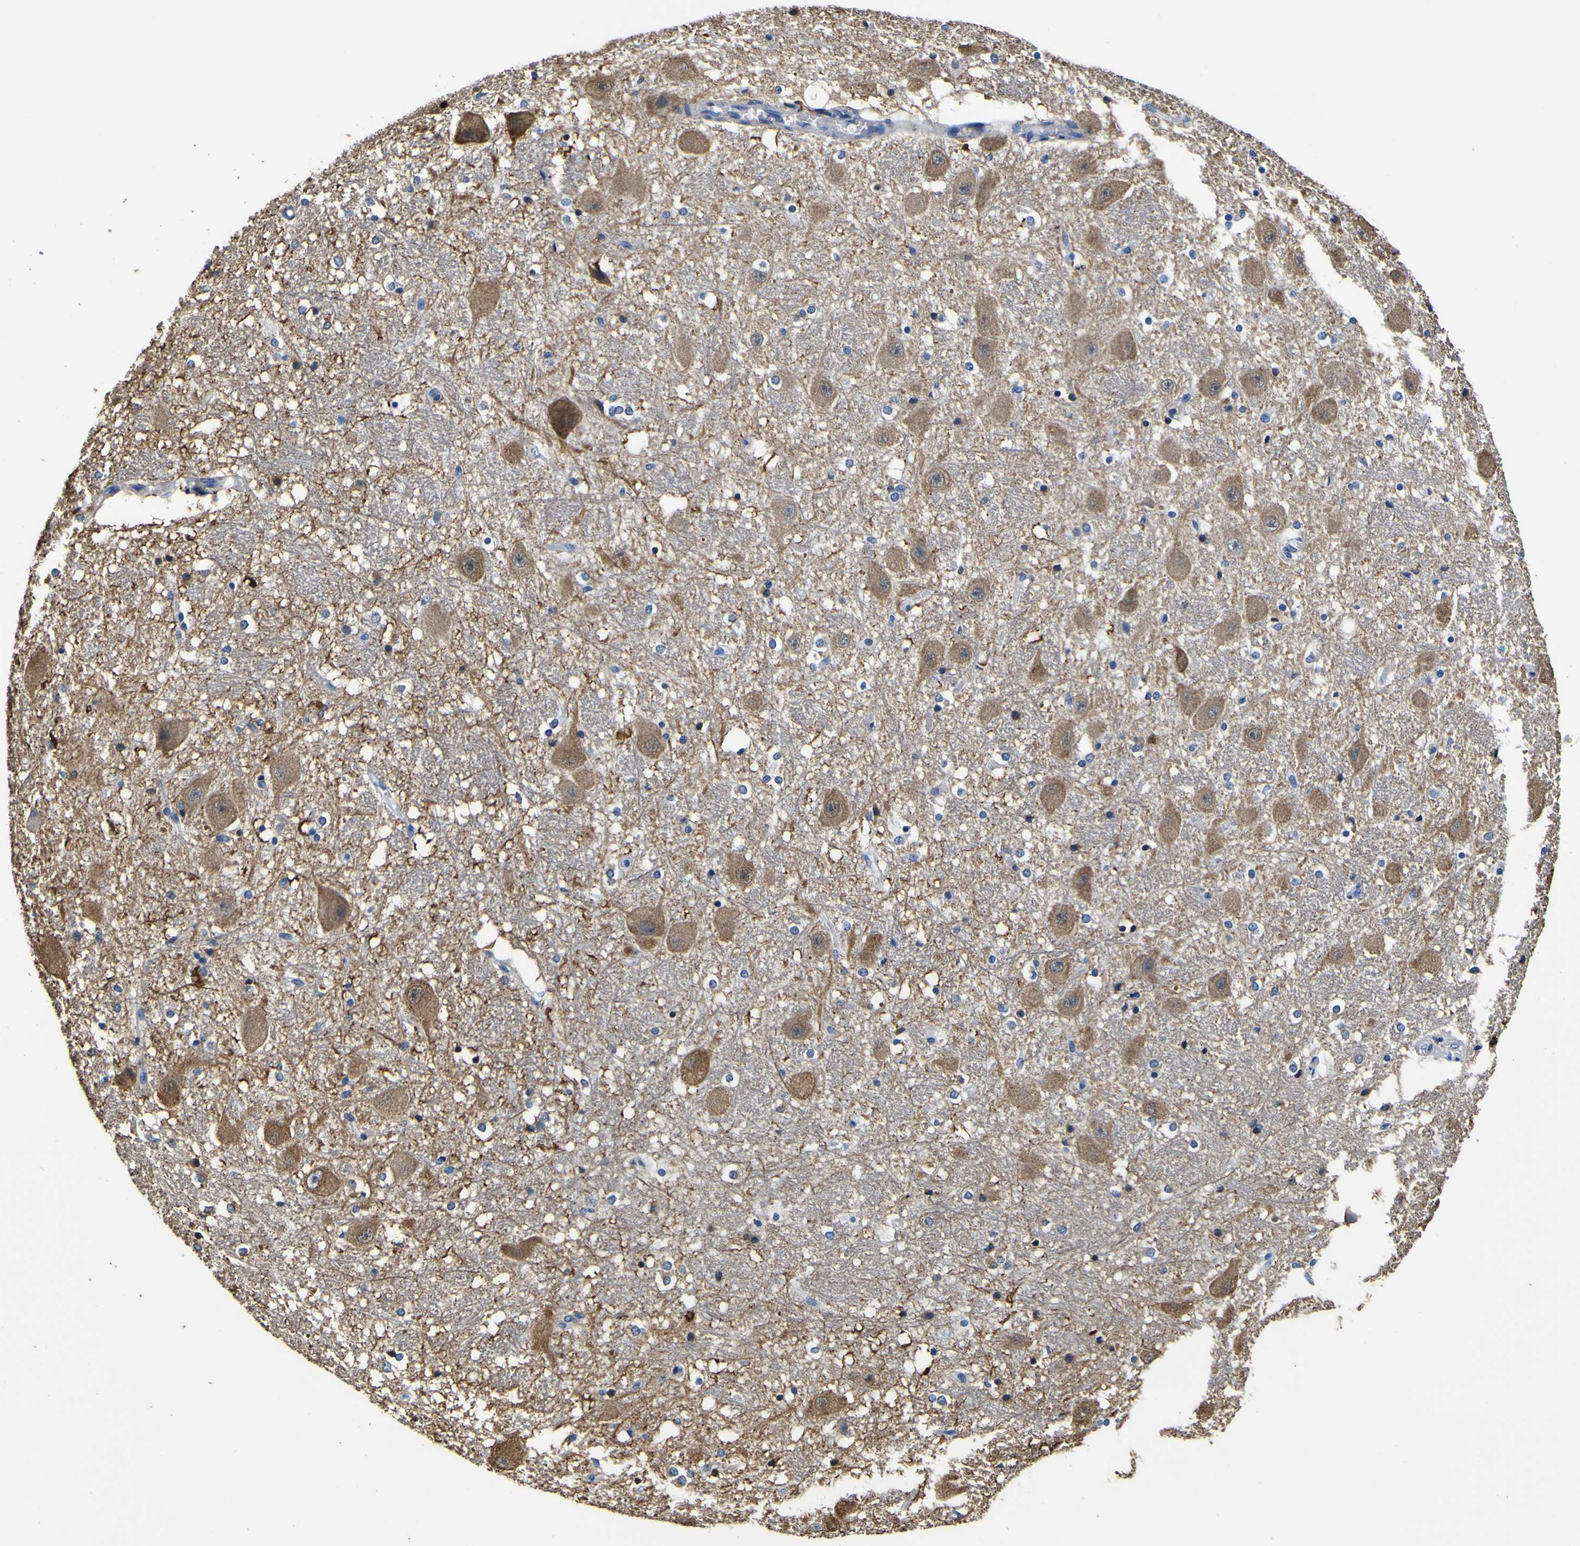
{"staining": {"intensity": "weak", "quantity": "<25%", "location": "cytoplasmic/membranous"}, "tissue": "hippocampus", "cell_type": "Glial cells", "image_type": "normal", "snomed": [{"axis": "morphology", "description": "Normal tissue, NOS"}, {"axis": "topography", "description": "Hippocampus"}], "caption": "IHC of normal hippocampus exhibits no staining in glial cells.", "gene": "TUBA1B", "patient": {"sex": "female", "age": 19}}